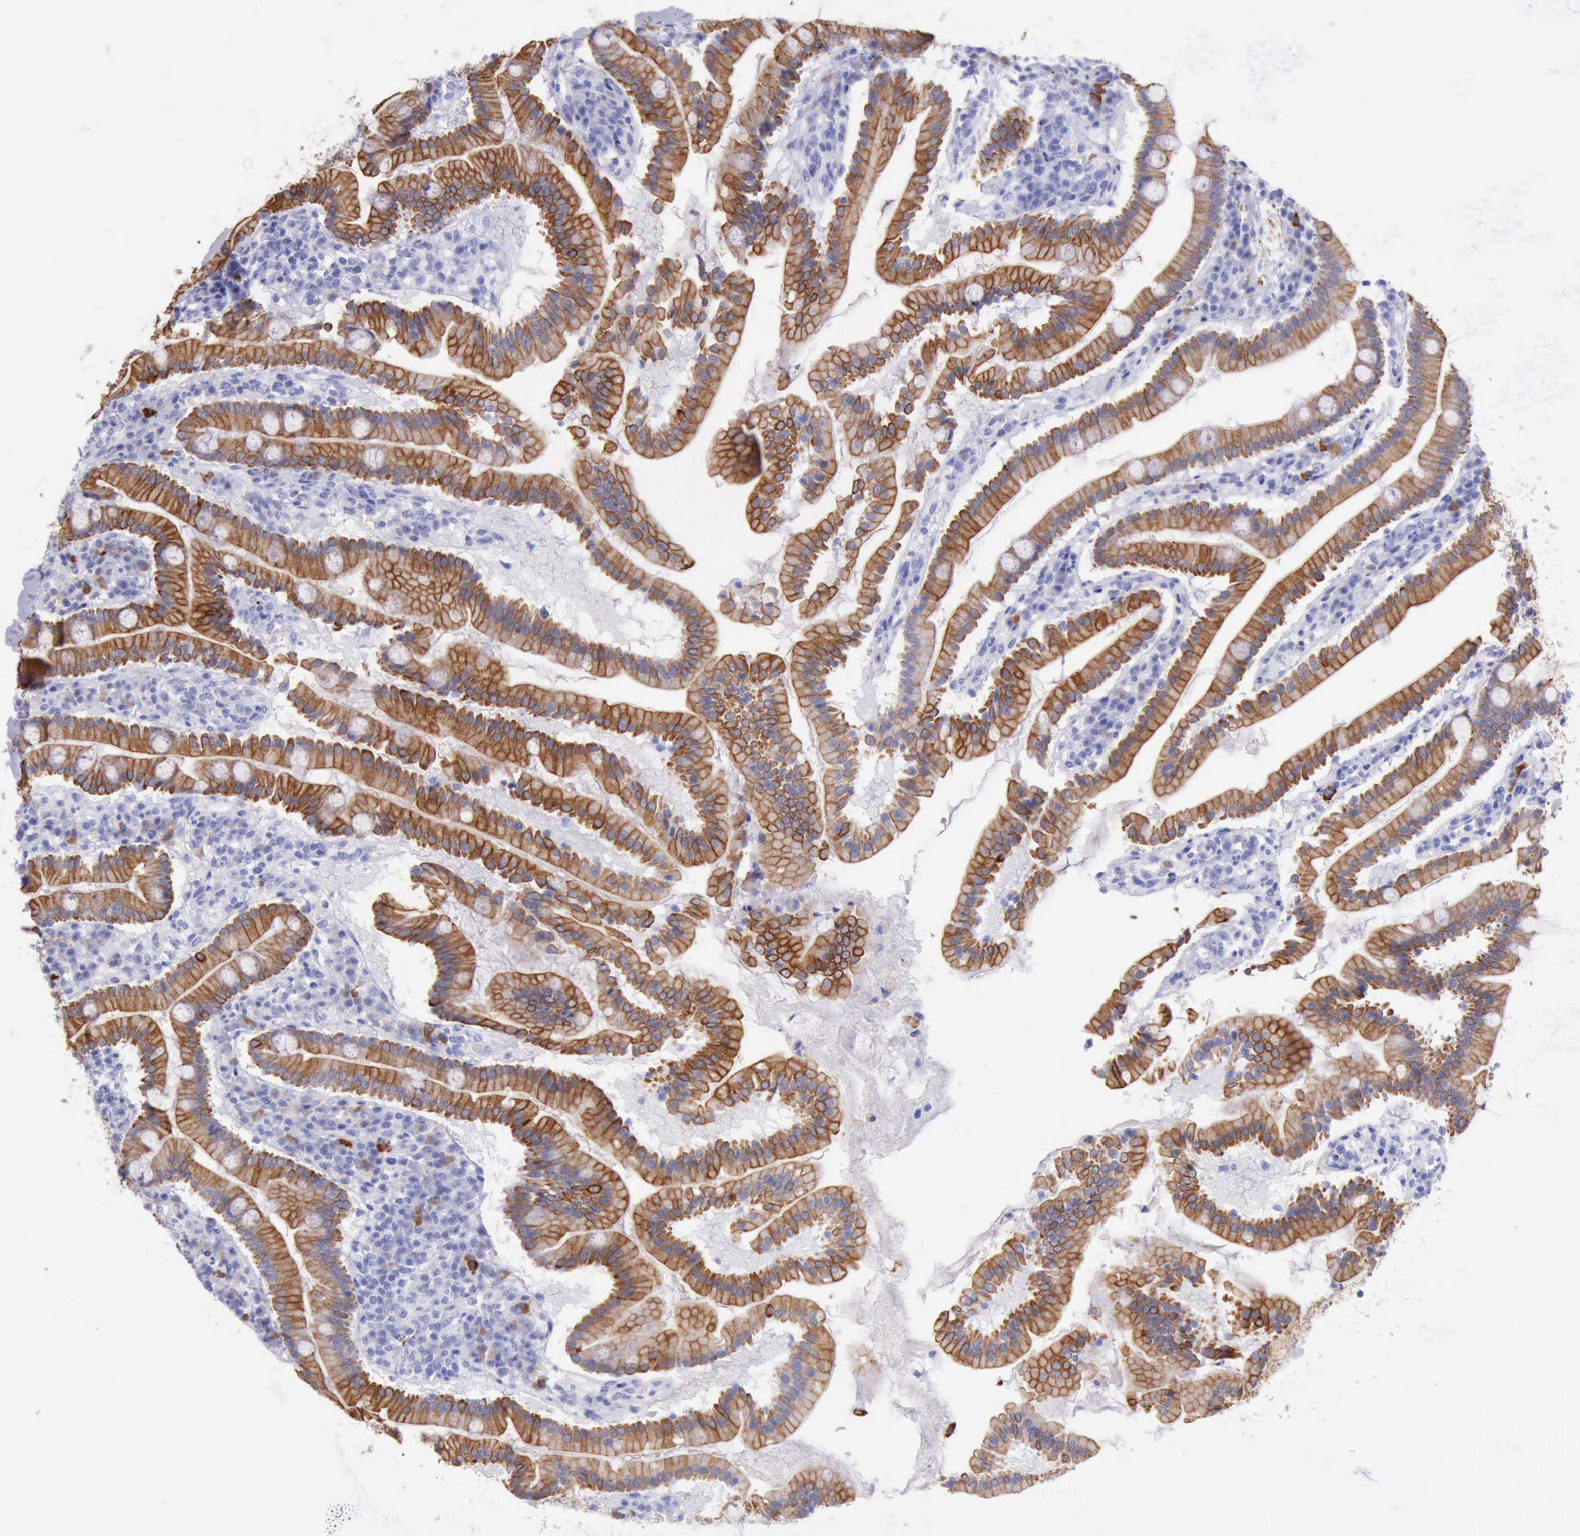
{"staining": {"intensity": "moderate", "quantity": ">75%", "location": "cytoplasmic/membranous"}, "tissue": "duodenum", "cell_type": "Glandular cells", "image_type": "normal", "snomed": [{"axis": "morphology", "description": "Normal tissue, NOS"}, {"axis": "topography", "description": "Duodenum"}], "caption": "Immunohistochemical staining of benign duodenum reveals >75% levels of moderate cytoplasmic/membranous protein positivity in about >75% of glandular cells. The staining is performed using DAB brown chromogen to label protein expression. The nuclei are counter-stained blue using hematoxylin.", "gene": "KRT8", "patient": {"sex": "male", "age": 50}}